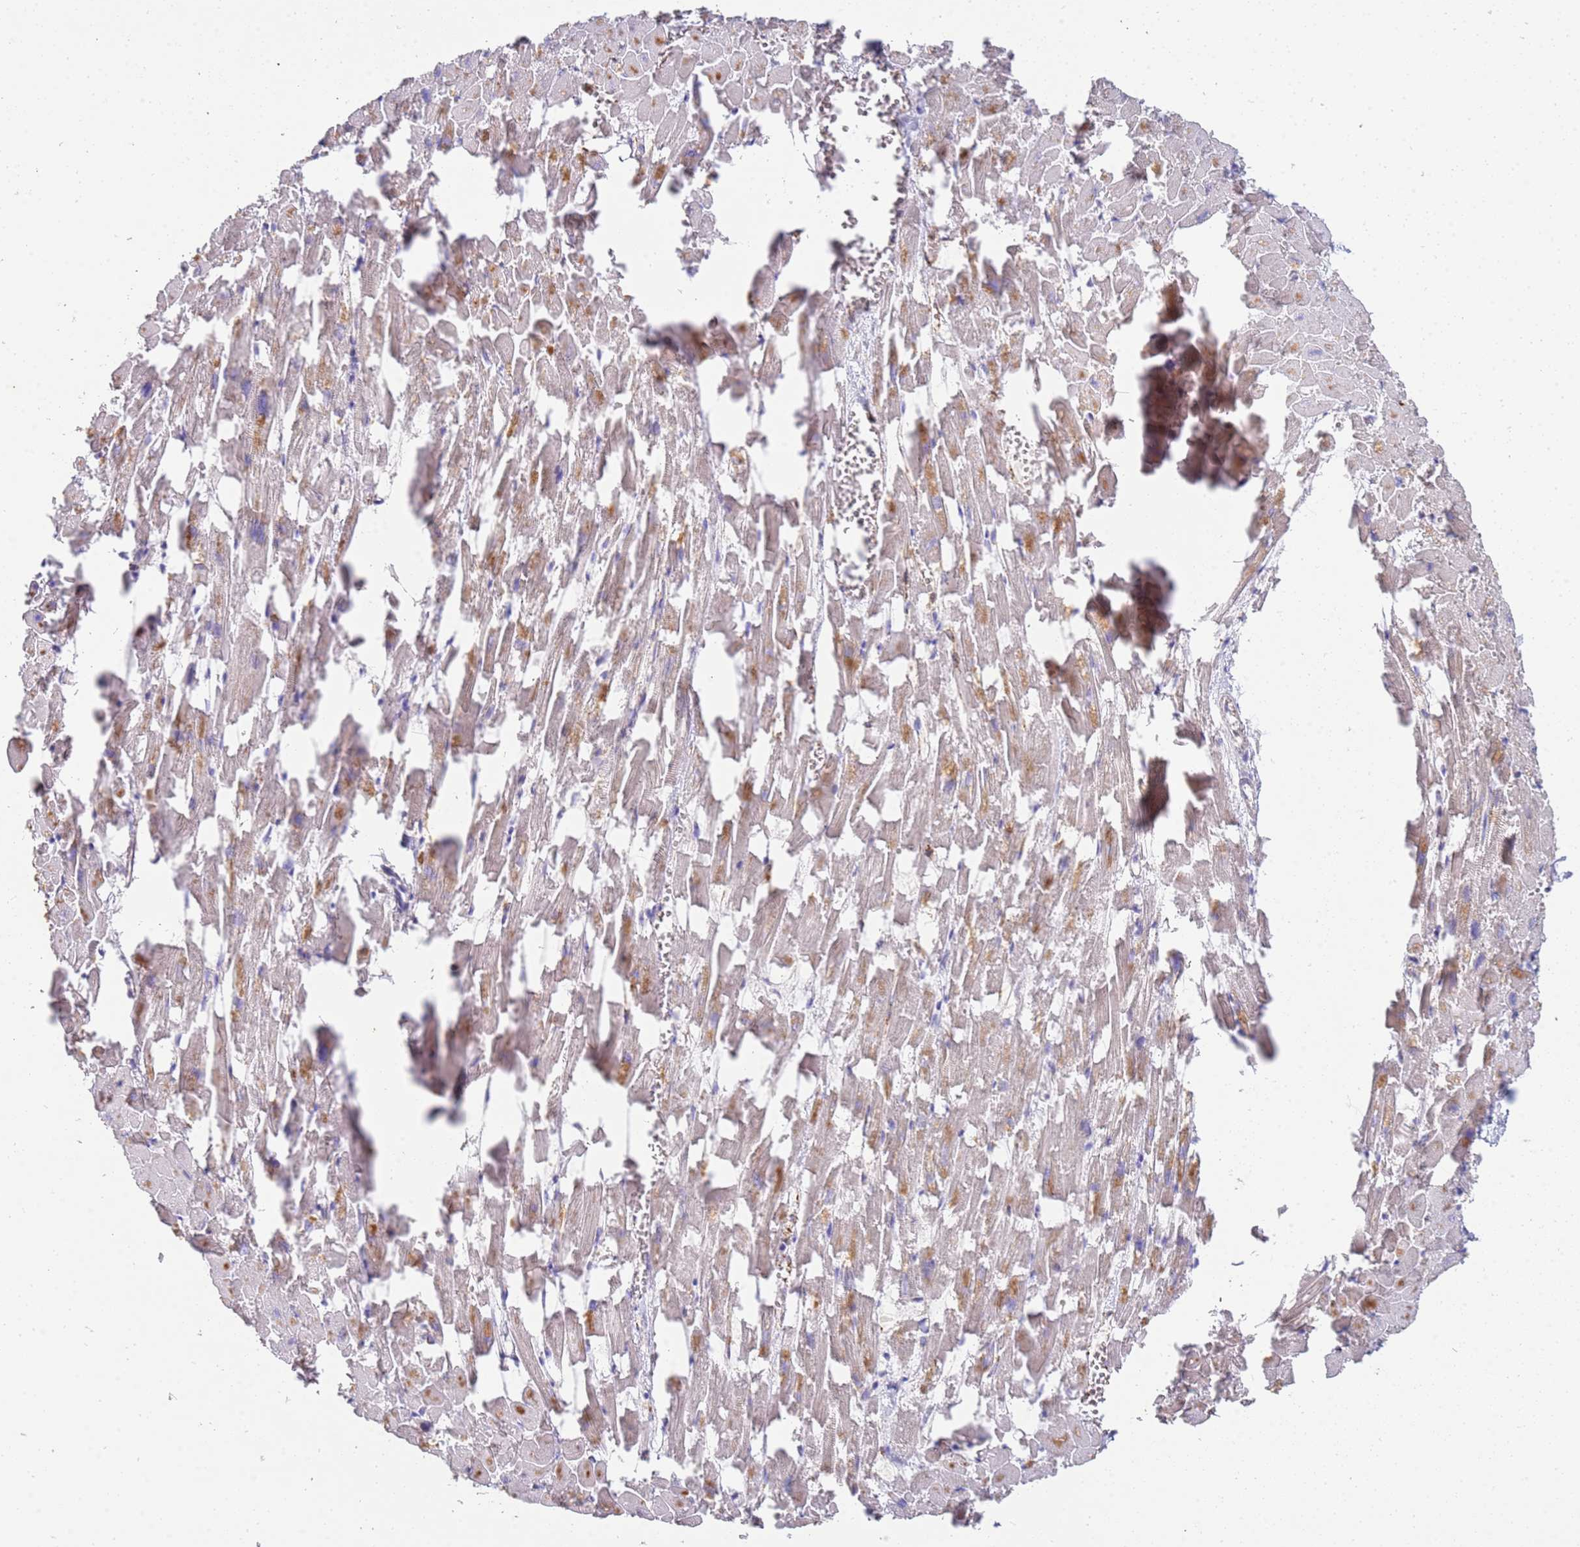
{"staining": {"intensity": "weak", "quantity": "25%-75%", "location": "cytoplasmic/membranous"}, "tissue": "heart muscle", "cell_type": "Cardiomyocytes", "image_type": "normal", "snomed": [{"axis": "morphology", "description": "Normal tissue, NOS"}, {"axis": "topography", "description": "Heart"}], "caption": "Immunohistochemistry of unremarkable heart muscle demonstrates low levels of weak cytoplasmic/membranous expression in approximately 25%-75% of cardiomyocytes.", "gene": "NMUR2", "patient": {"sex": "female", "age": 64}}